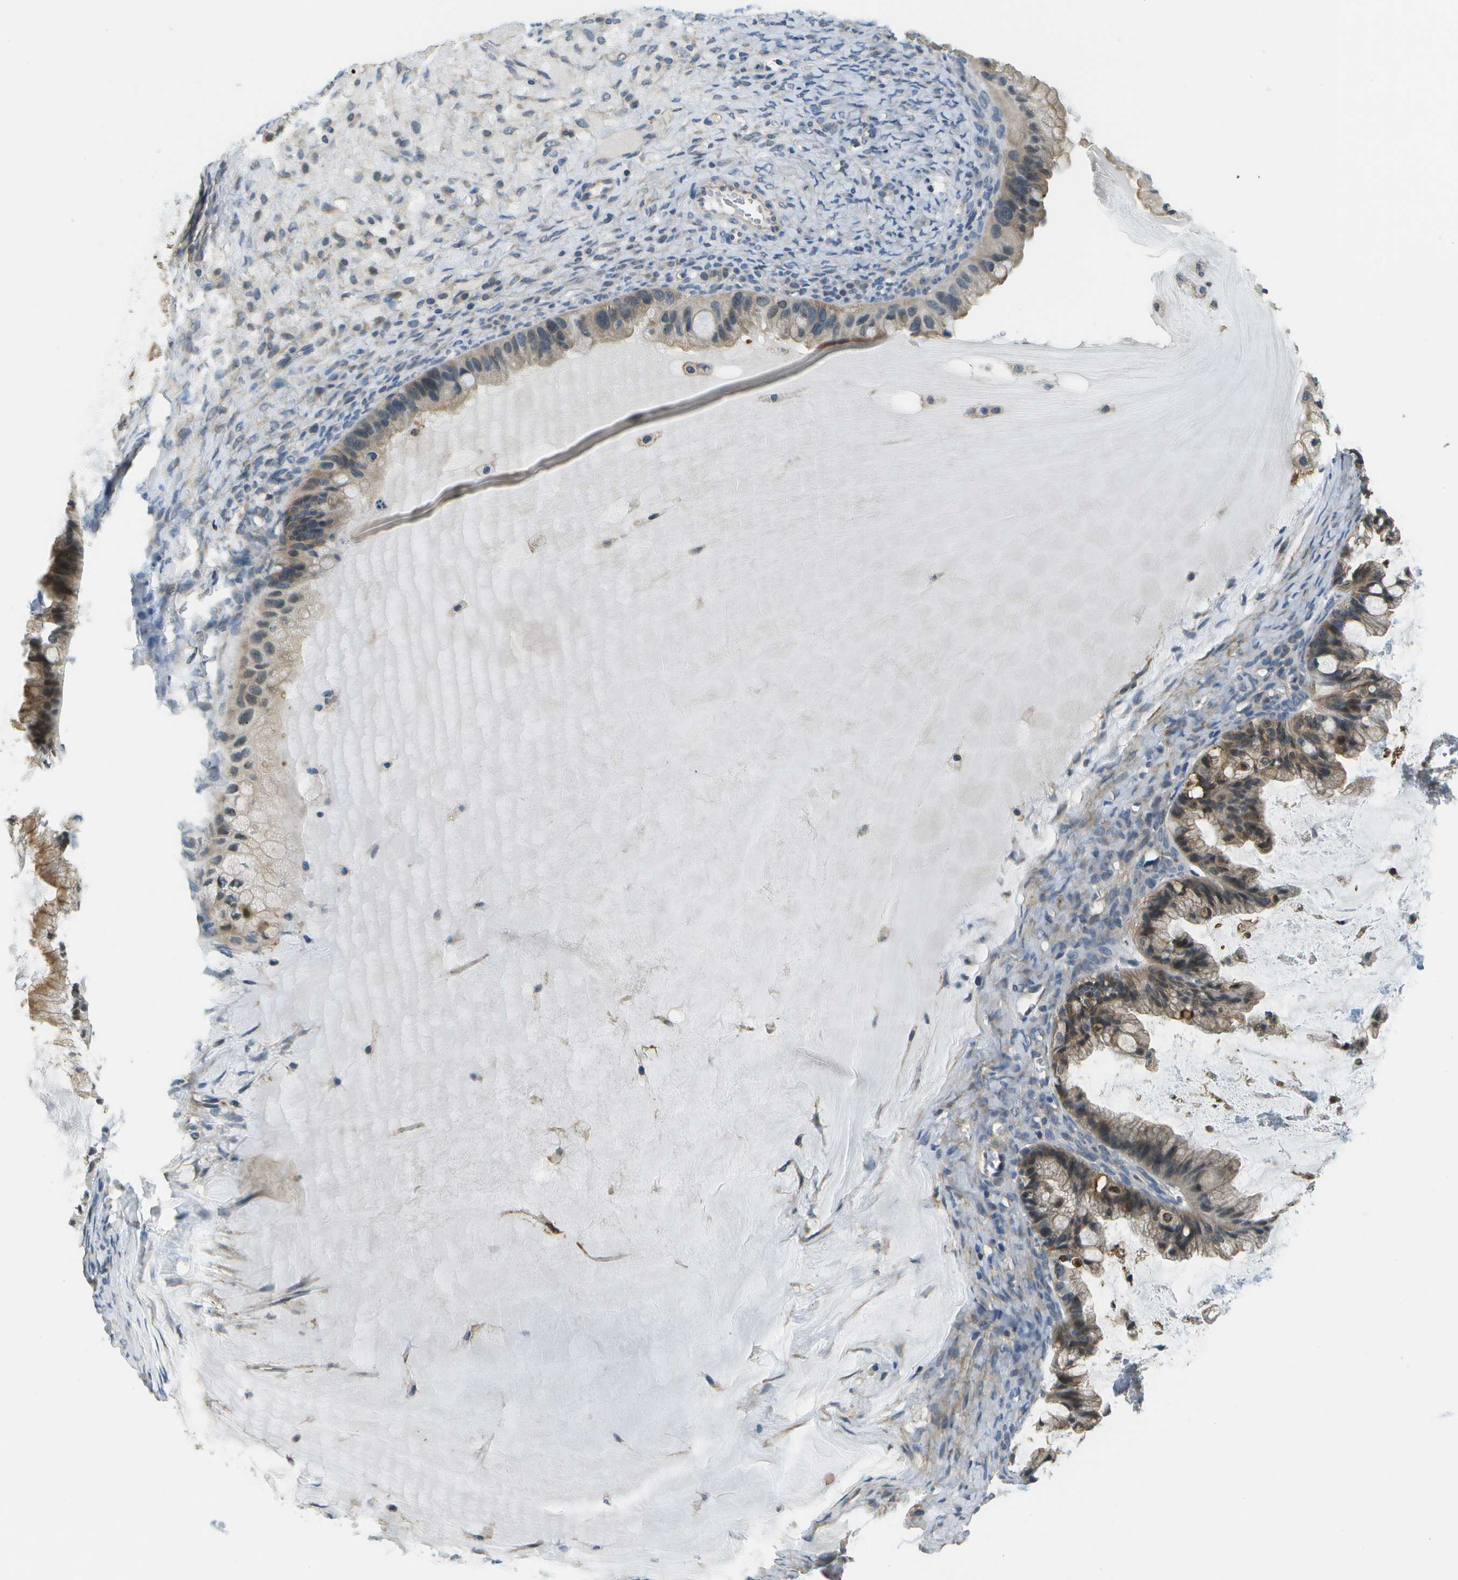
{"staining": {"intensity": "weak", "quantity": ">75%", "location": "cytoplasmic/membranous"}, "tissue": "ovarian cancer", "cell_type": "Tumor cells", "image_type": "cancer", "snomed": [{"axis": "morphology", "description": "Cystadenocarcinoma, mucinous, NOS"}, {"axis": "topography", "description": "Ovary"}], "caption": "High-power microscopy captured an immunohistochemistry (IHC) photomicrograph of ovarian cancer (mucinous cystadenocarcinoma), revealing weak cytoplasmic/membranous expression in about >75% of tumor cells.", "gene": "LRRC66", "patient": {"sex": "female", "age": 57}}